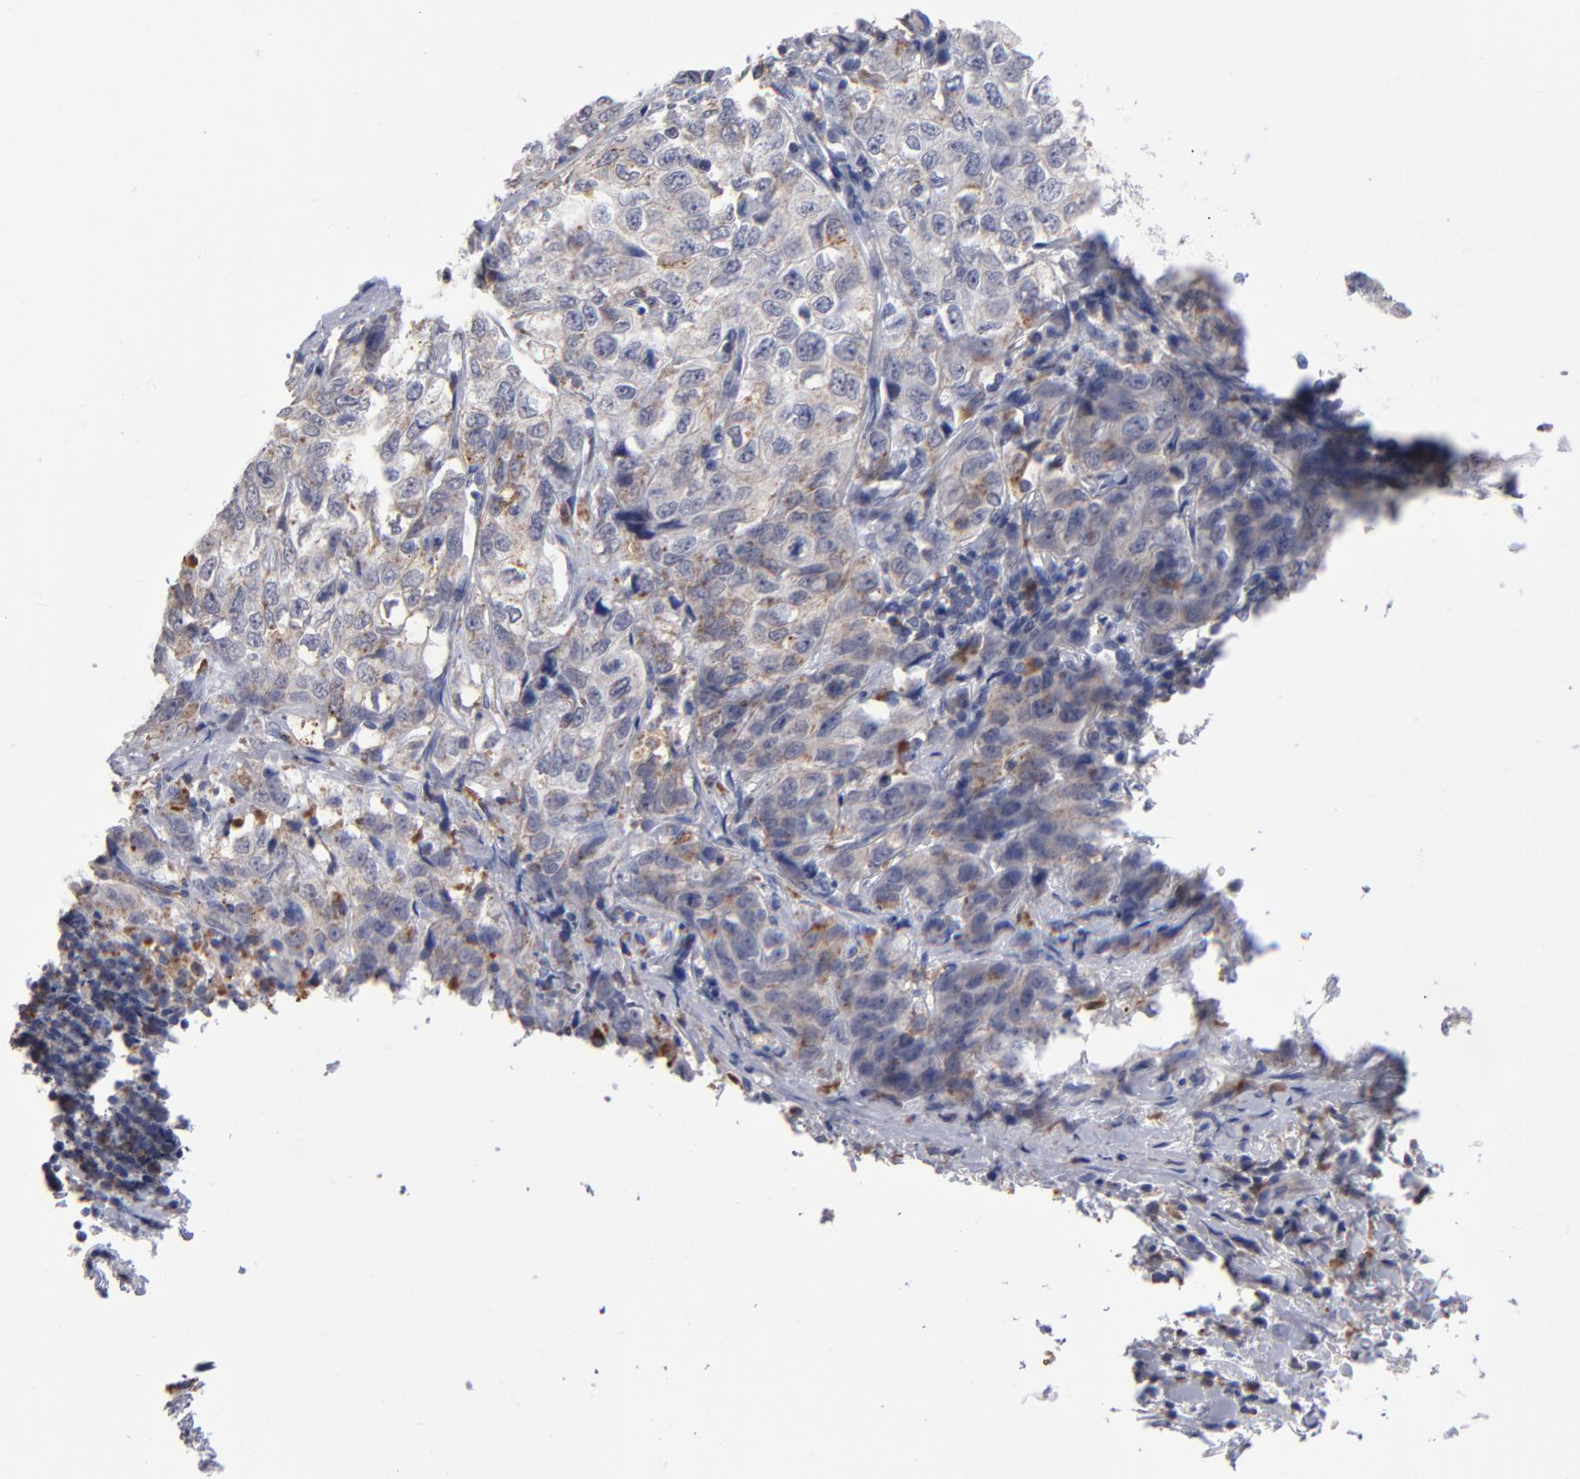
{"staining": {"intensity": "weak", "quantity": "<25%", "location": "cytoplasmic/membranous"}, "tissue": "stomach cancer", "cell_type": "Tumor cells", "image_type": "cancer", "snomed": [{"axis": "morphology", "description": "Adenocarcinoma, NOS"}, {"axis": "topography", "description": "Stomach"}], "caption": "This is an immunohistochemistry histopathology image of stomach cancer (adenocarcinoma). There is no staining in tumor cells.", "gene": "RRAGB", "patient": {"sex": "male", "age": 48}}